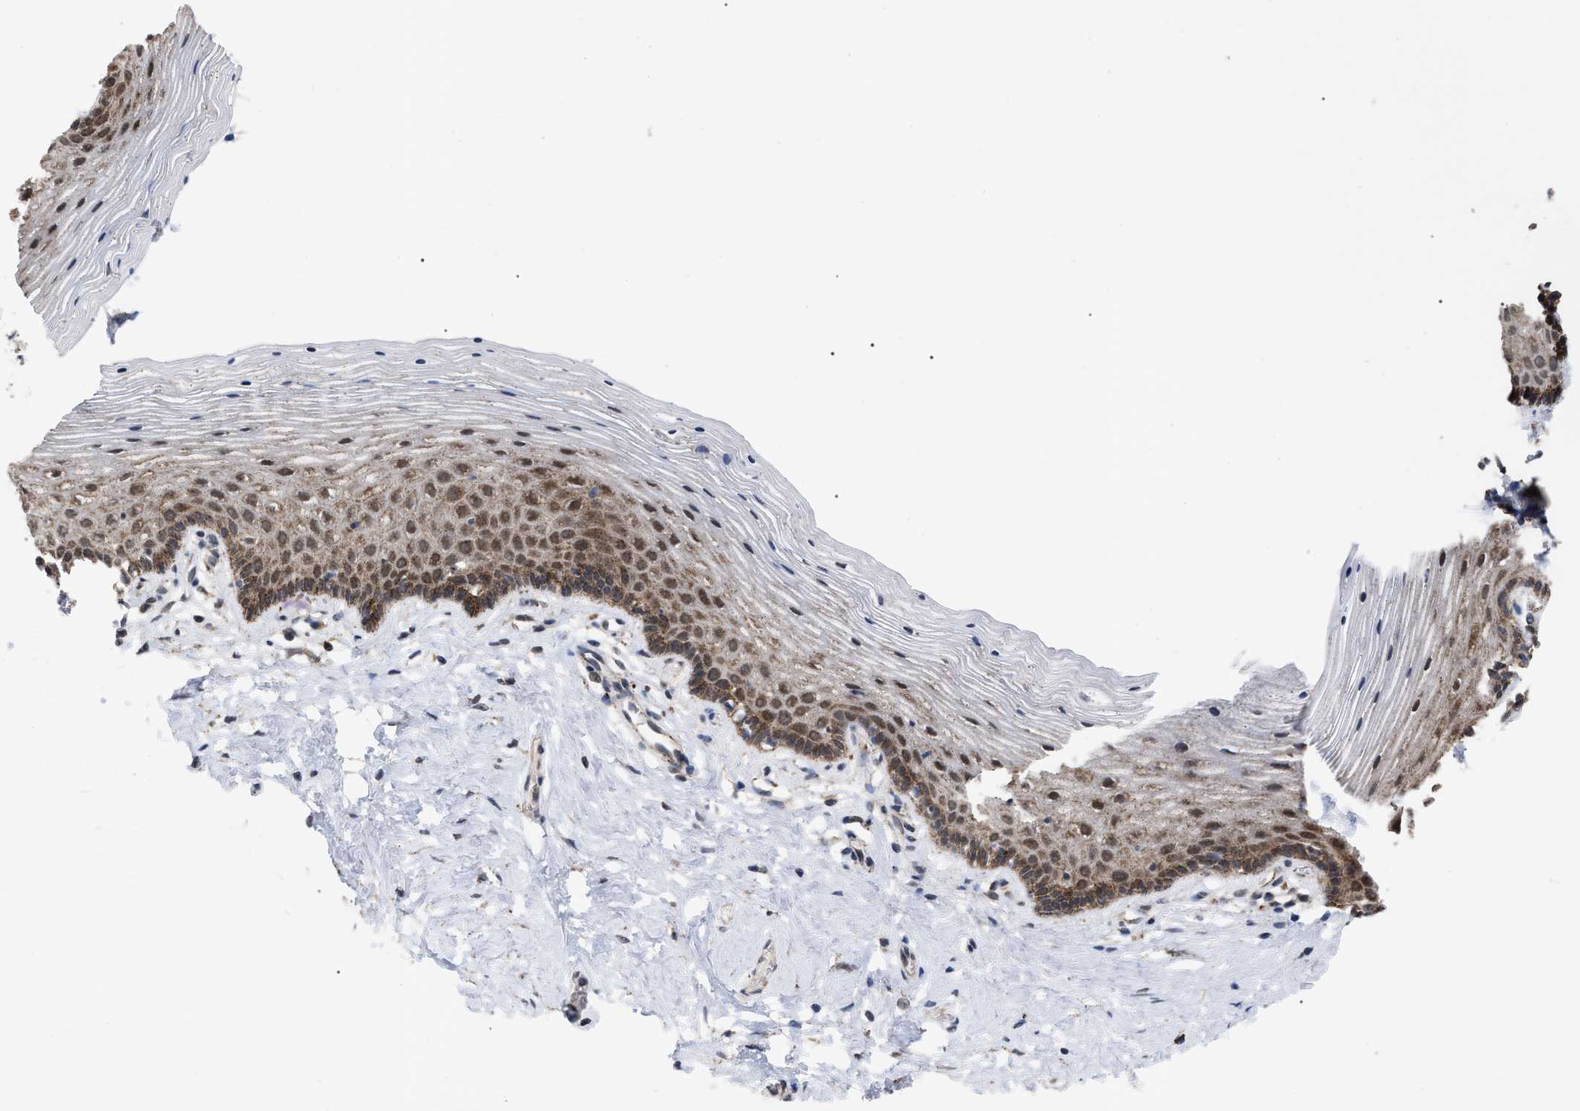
{"staining": {"intensity": "moderate", "quantity": "25%-75%", "location": "cytoplasmic/membranous,nuclear"}, "tissue": "vagina", "cell_type": "Squamous epithelial cells", "image_type": "normal", "snomed": [{"axis": "morphology", "description": "Normal tissue, NOS"}, {"axis": "topography", "description": "Vagina"}], "caption": "IHC of benign vagina shows medium levels of moderate cytoplasmic/membranous,nuclear positivity in approximately 25%-75% of squamous epithelial cells. Nuclei are stained in blue.", "gene": "UPF1", "patient": {"sex": "female", "age": 32}}